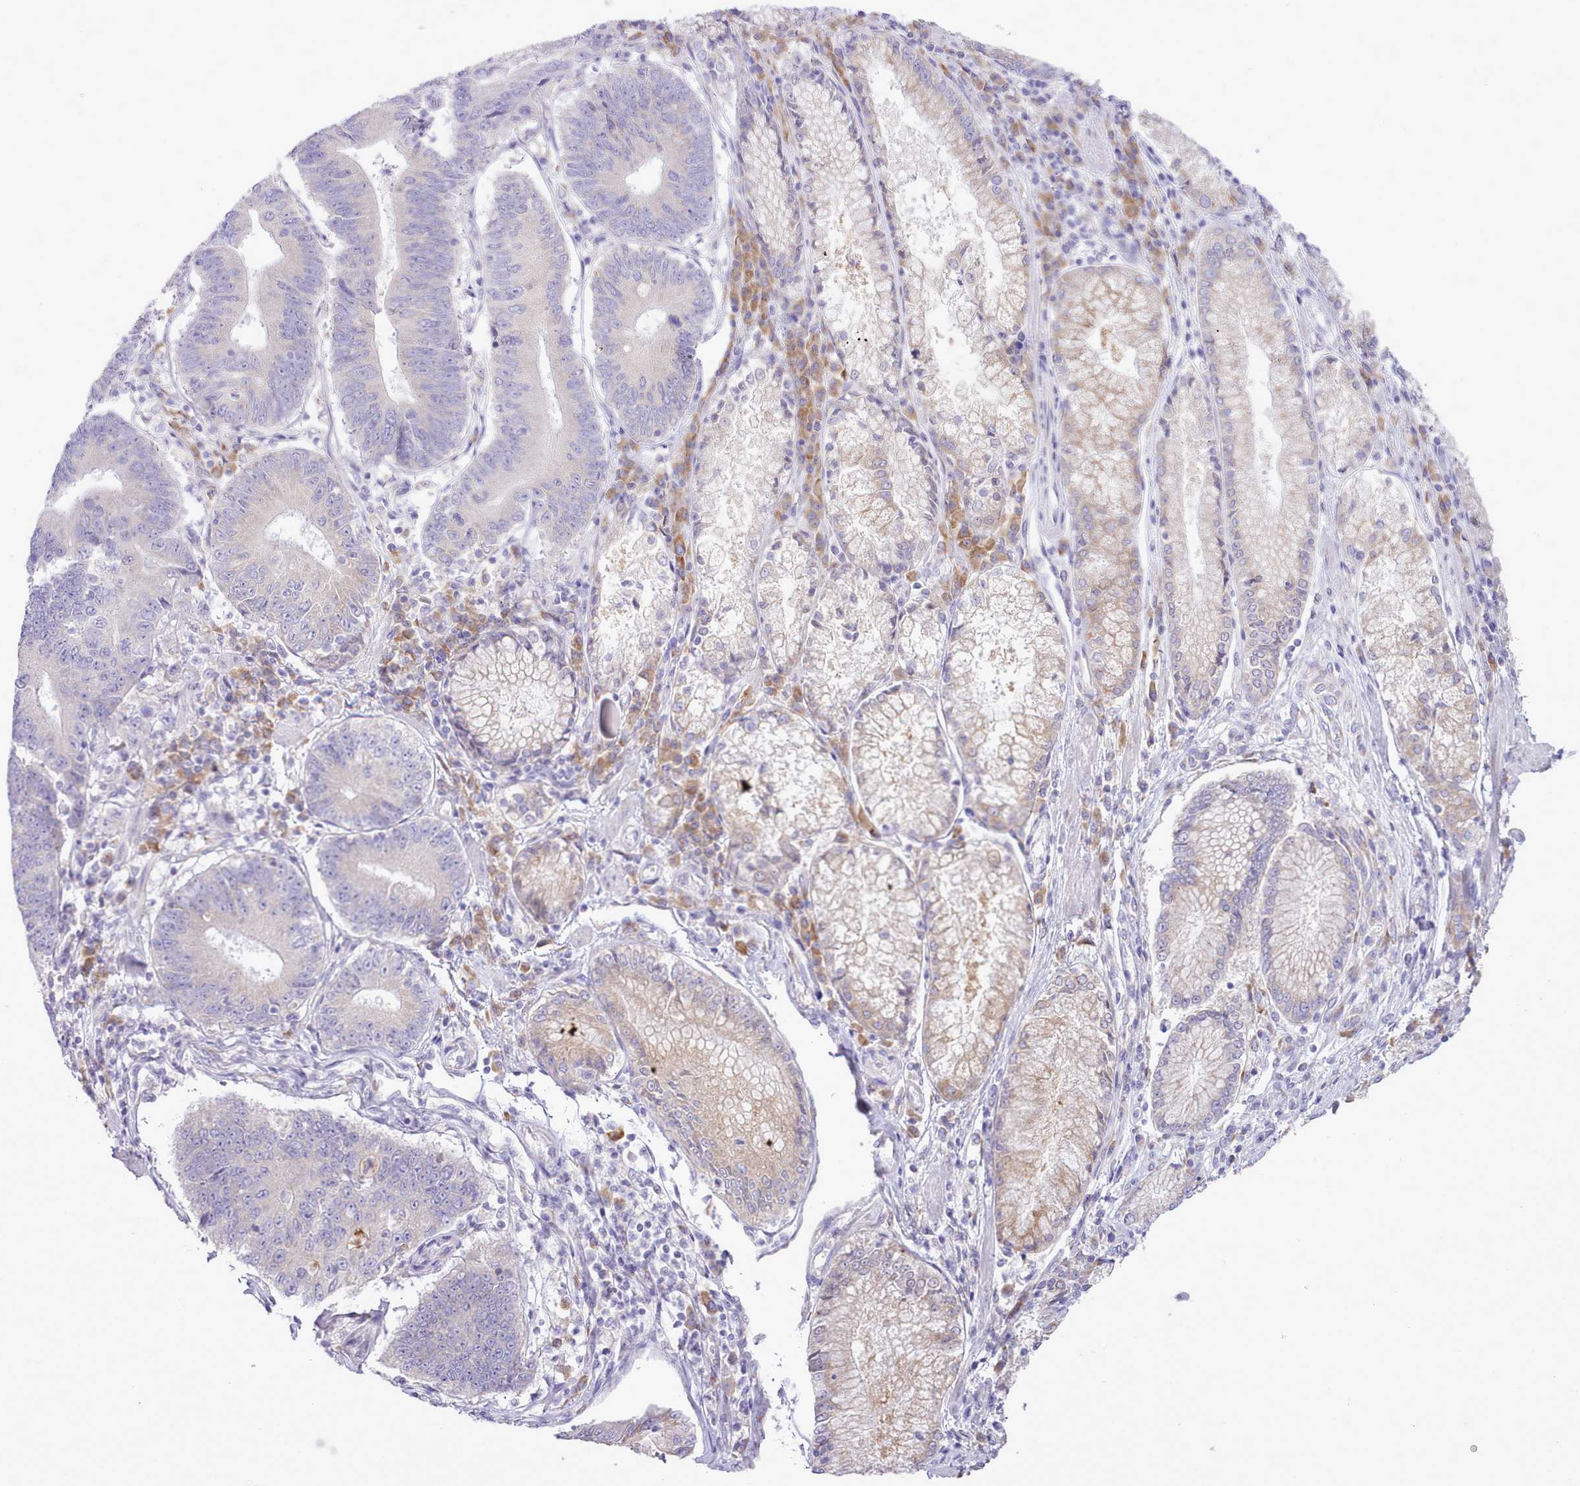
{"staining": {"intensity": "negative", "quantity": "none", "location": "none"}, "tissue": "stomach cancer", "cell_type": "Tumor cells", "image_type": "cancer", "snomed": [{"axis": "morphology", "description": "Adenocarcinoma, NOS"}, {"axis": "topography", "description": "Stomach"}], "caption": "This is an immunohistochemistry photomicrograph of human stomach cancer (adenocarcinoma). There is no staining in tumor cells.", "gene": "CCL1", "patient": {"sex": "male", "age": 59}}